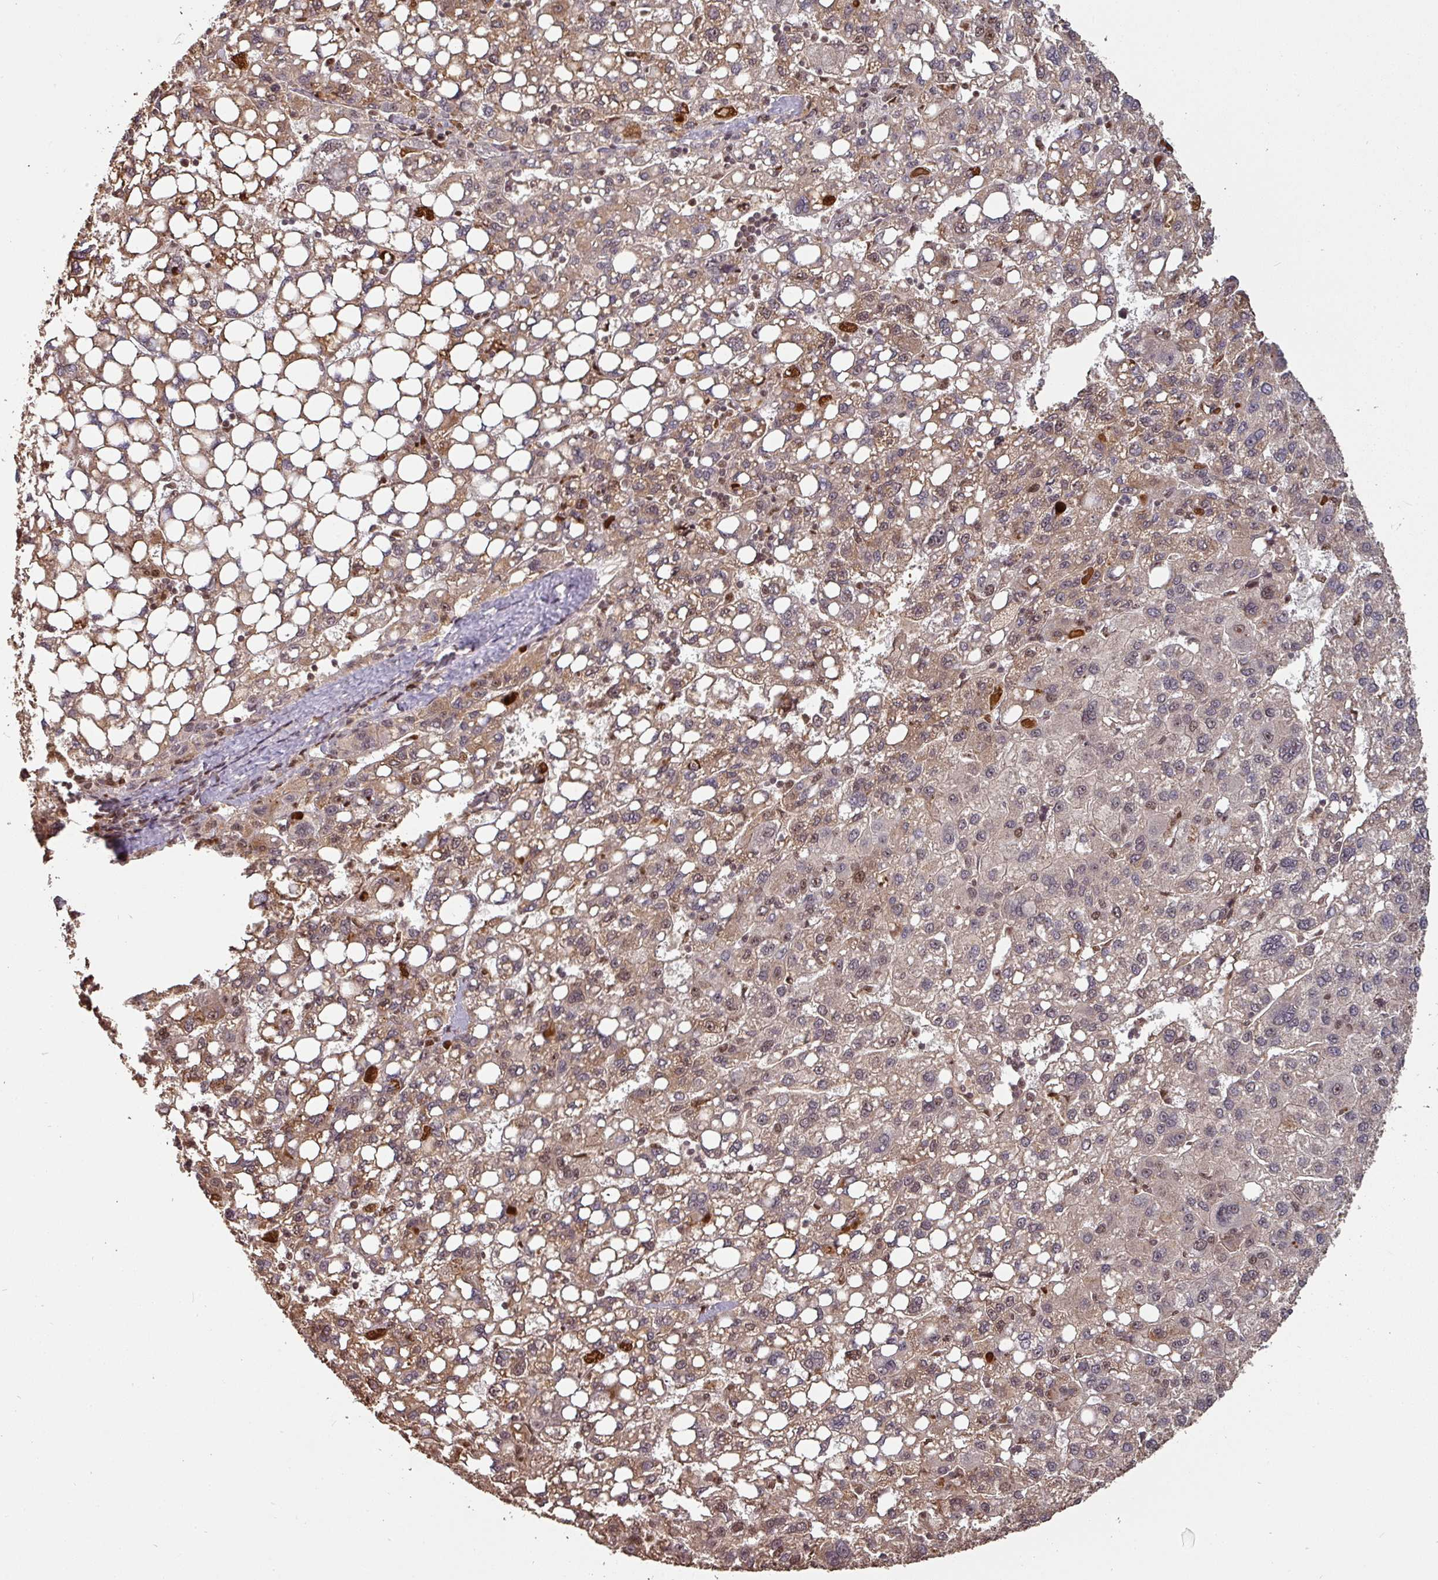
{"staining": {"intensity": "moderate", "quantity": "25%-75%", "location": "cytoplasmic/membranous,nuclear"}, "tissue": "liver cancer", "cell_type": "Tumor cells", "image_type": "cancer", "snomed": [{"axis": "morphology", "description": "Carcinoma, Hepatocellular, NOS"}, {"axis": "topography", "description": "Liver"}], "caption": "Hepatocellular carcinoma (liver) stained with IHC demonstrates moderate cytoplasmic/membranous and nuclear positivity in about 25%-75% of tumor cells. (Brightfield microscopy of DAB IHC at high magnification).", "gene": "POLD1", "patient": {"sex": "female", "age": 82}}